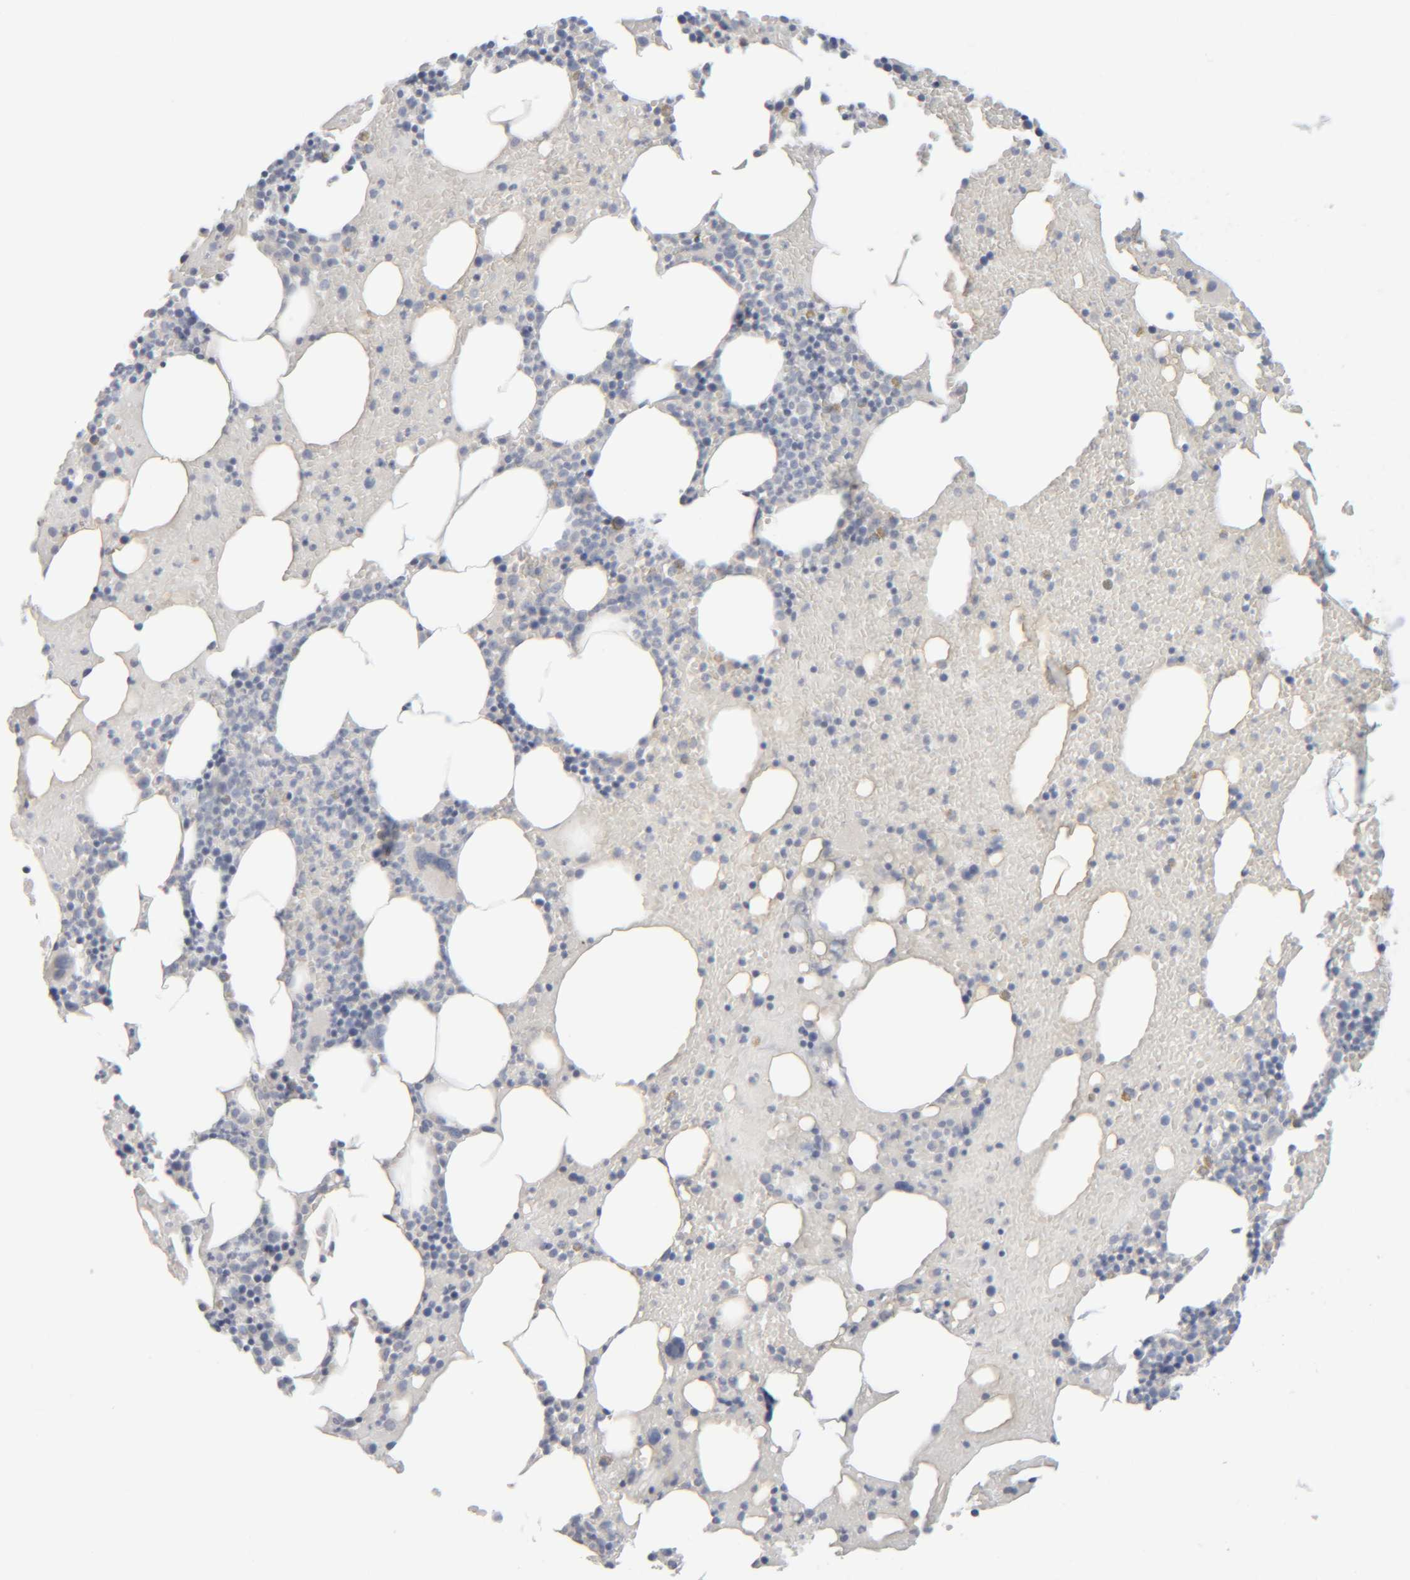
{"staining": {"intensity": "negative", "quantity": "none", "location": "none"}, "tissue": "bone marrow", "cell_type": "Hematopoietic cells", "image_type": "normal", "snomed": [{"axis": "morphology", "description": "Normal tissue, NOS"}, {"axis": "morphology", "description": "Inflammation, NOS"}, {"axis": "topography", "description": "Bone marrow"}], "caption": "Hematopoietic cells are negative for brown protein staining in benign bone marrow. (DAB (3,3'-diaminobenzidine) IHC visualized using brightfield microscopy, high magnification).", "gene": "RIDA", "patient": {"sex": "male", "age": 68}}